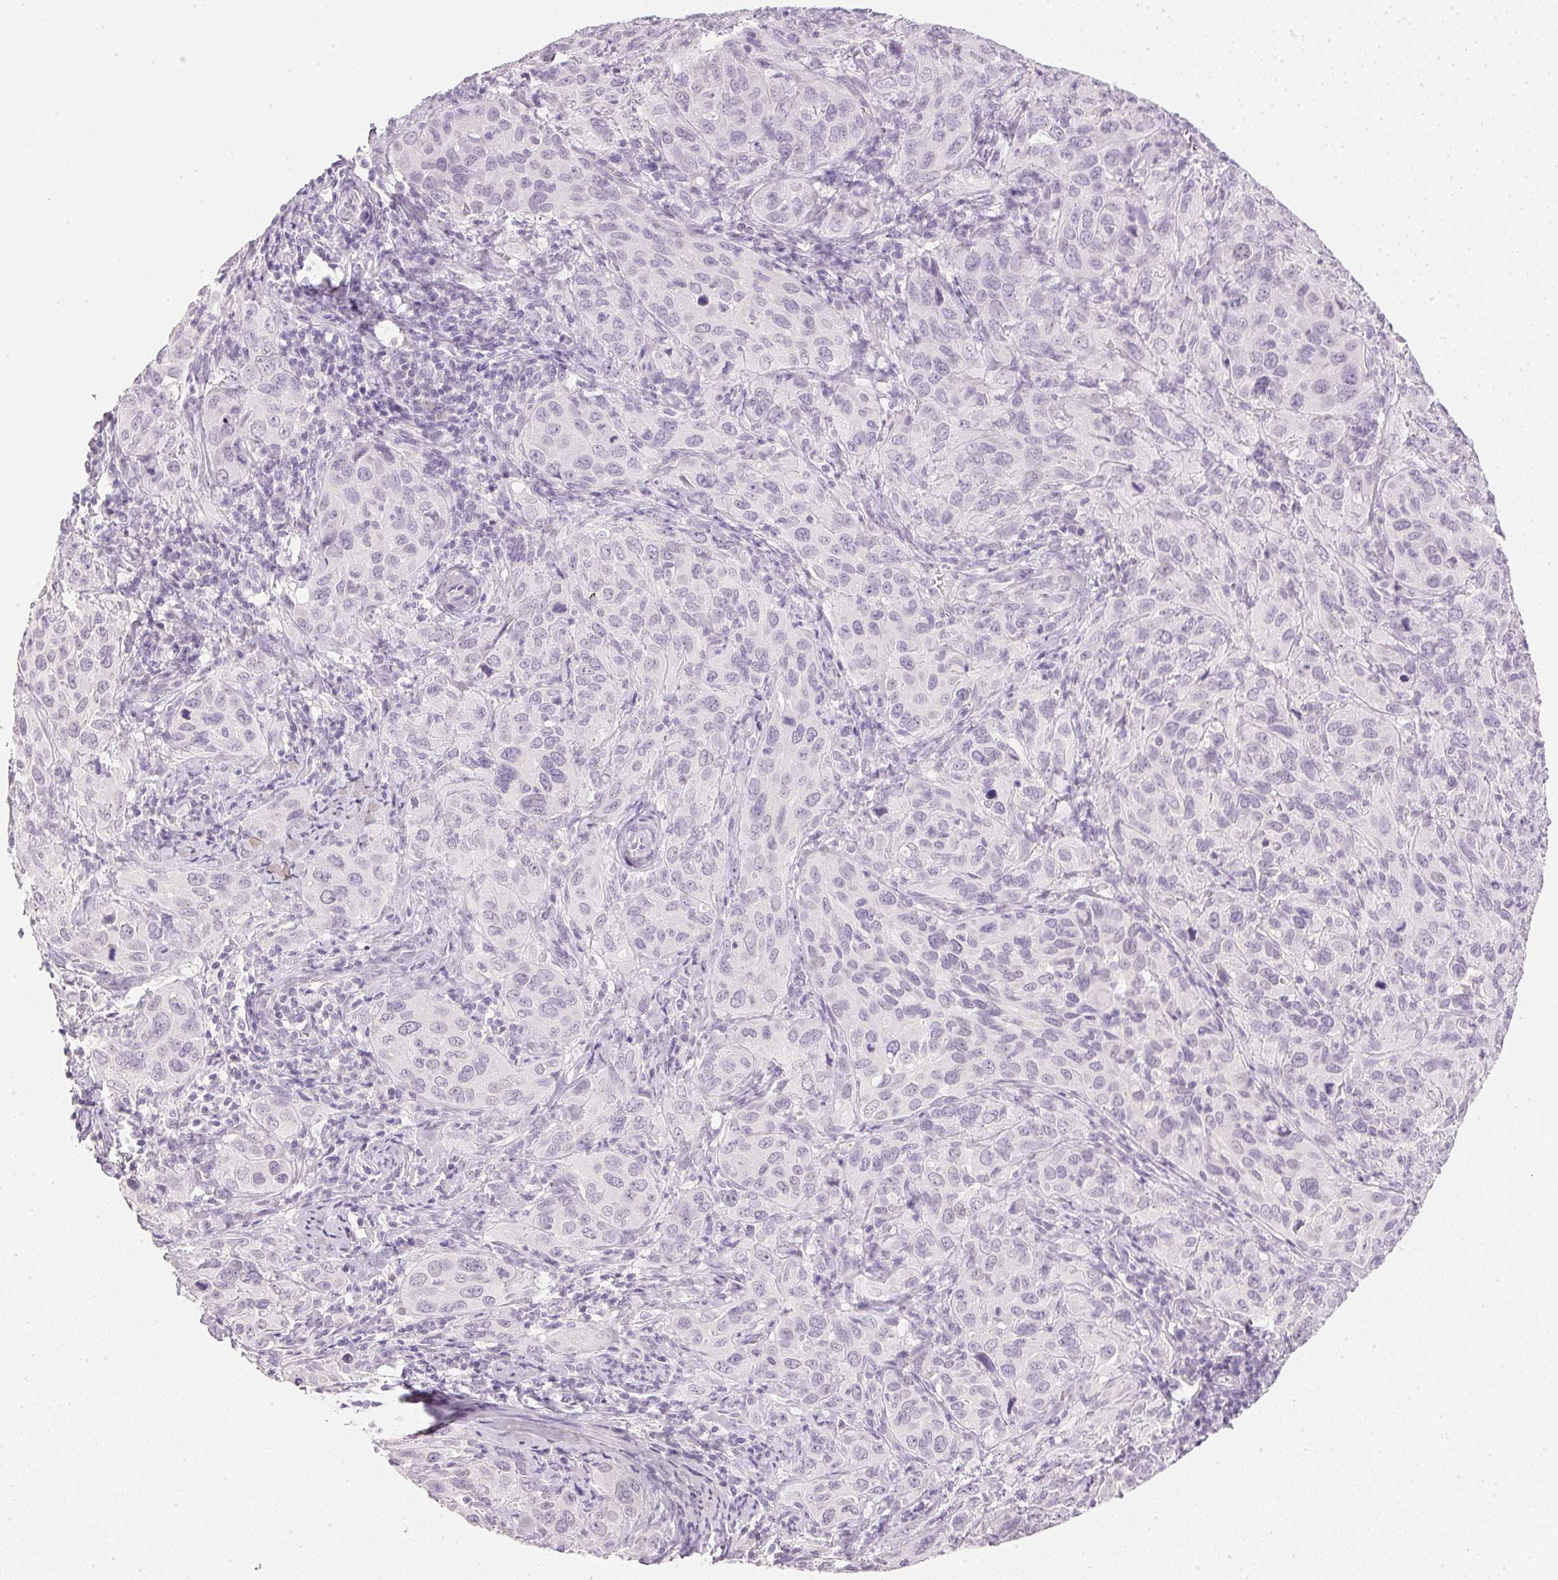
{"staining": {"intensity": "negative", "quantity": "none", "location": "none"}, "tissue": "cervical cancer", "cell_type": "Tumor cells", "image_type": "cancer", "snomed": [{"axis": "morphology", "description": "Normal tissue, NOS"}, {"axis": "morphology", "description": "Squamous cell carcinoma, NOS"}, {"axis": "topography", "description": "Cervix"}], "caption": "An immunohistochemistry (IHC) histopathology image of cervical cancer is shown. There is no staining in tumor cells of cervical cancer.", "gene": "IGFBP1", "patient": {"sex": "female", "age": 51}}